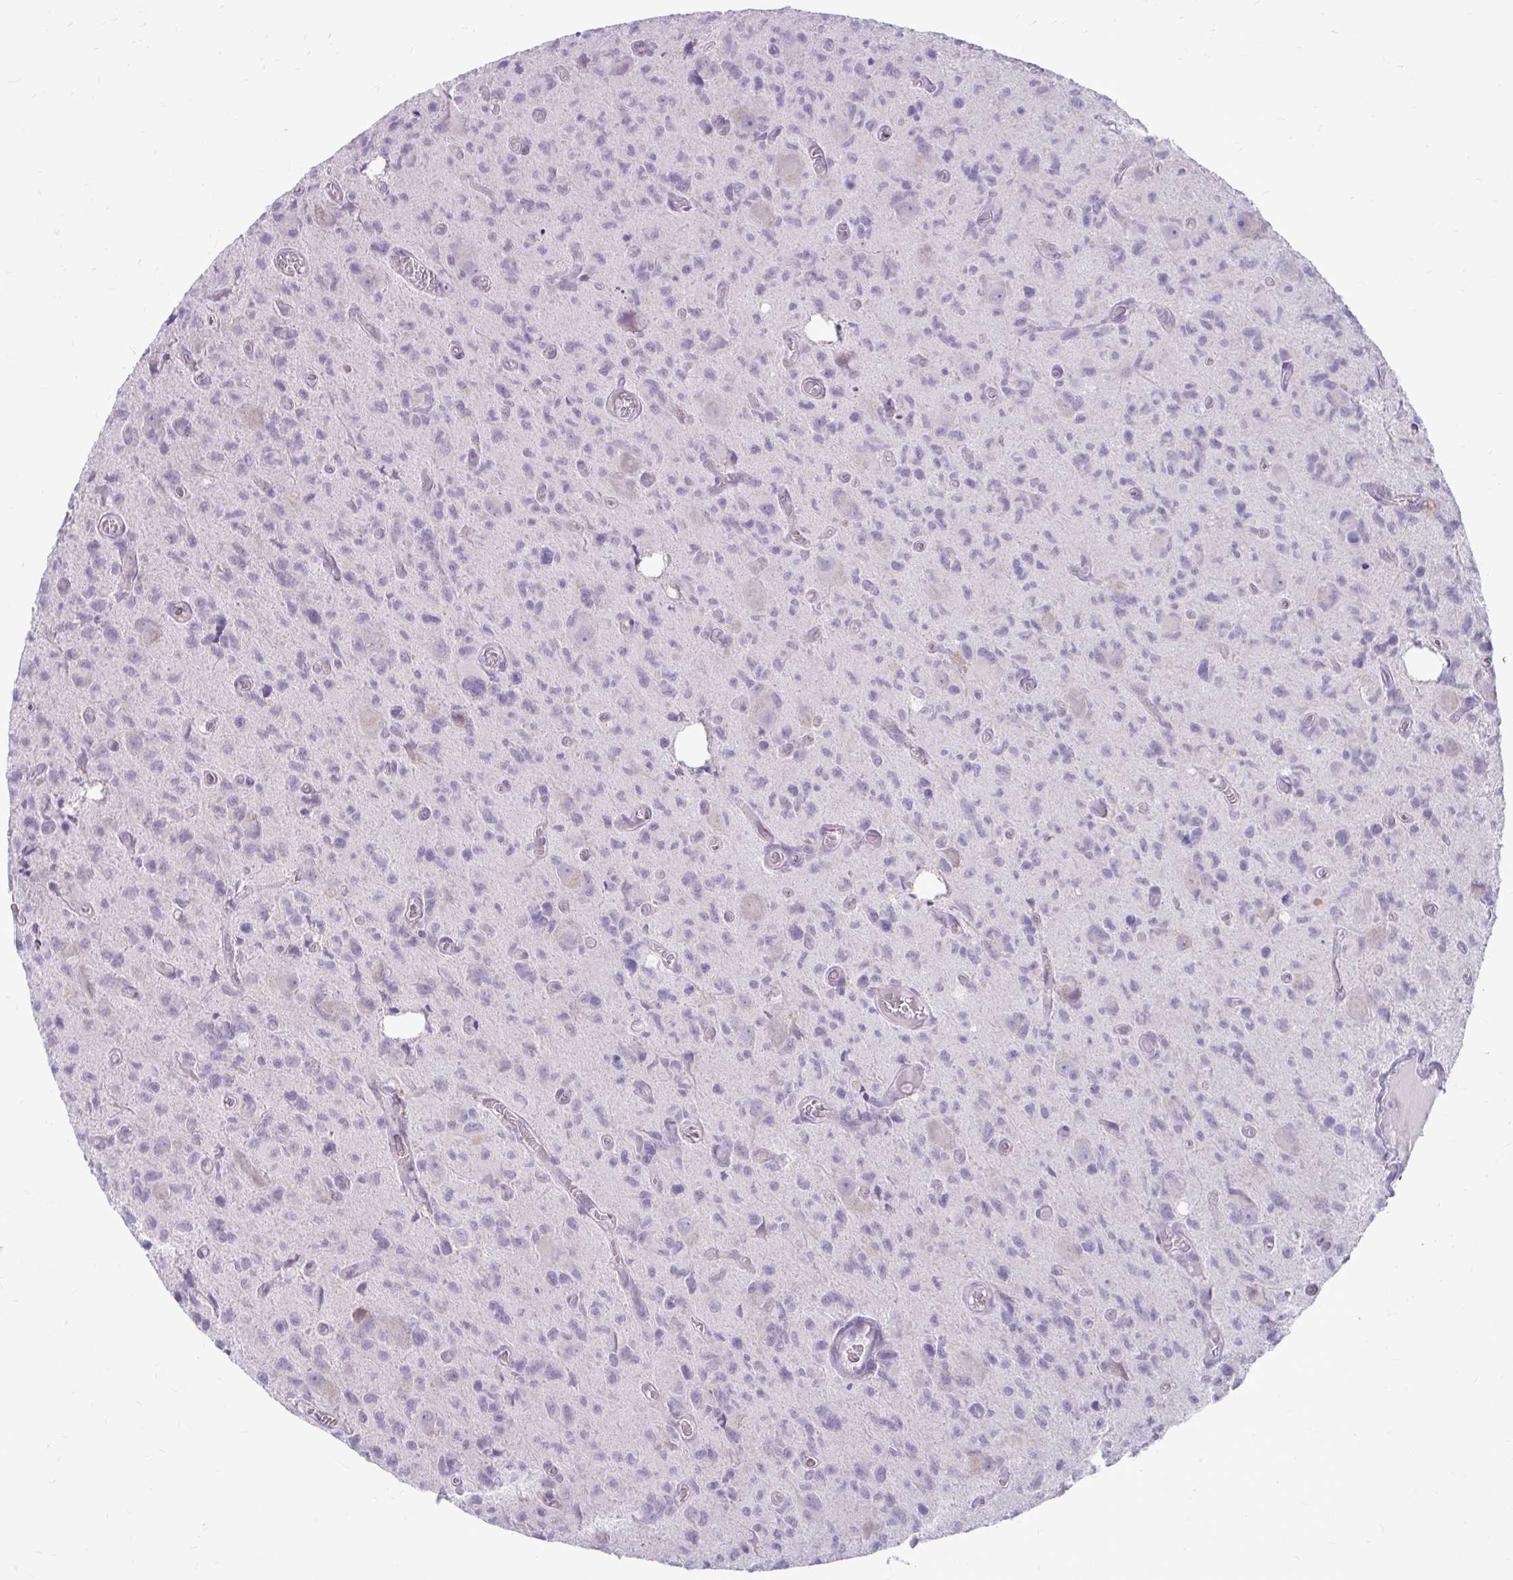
{"staining": {"intensity": "negative", "quantity": "none", "location": "none"}, "tissue": "glioma", "cell_type": "Tumor cells", "image_type": "cancer", "snomed": [{"axis": "morphology", "description": "Glioma, malignant, High grade"}, {"axis": "topography", "description": "Brain"}], "caption": "This is an immunohistochemistry (IHC) image of malignant high-grade glioma. There is no expression in tumor cells.", "gene": "CHIA", "patient": {"sex": "male", "age": 76}}